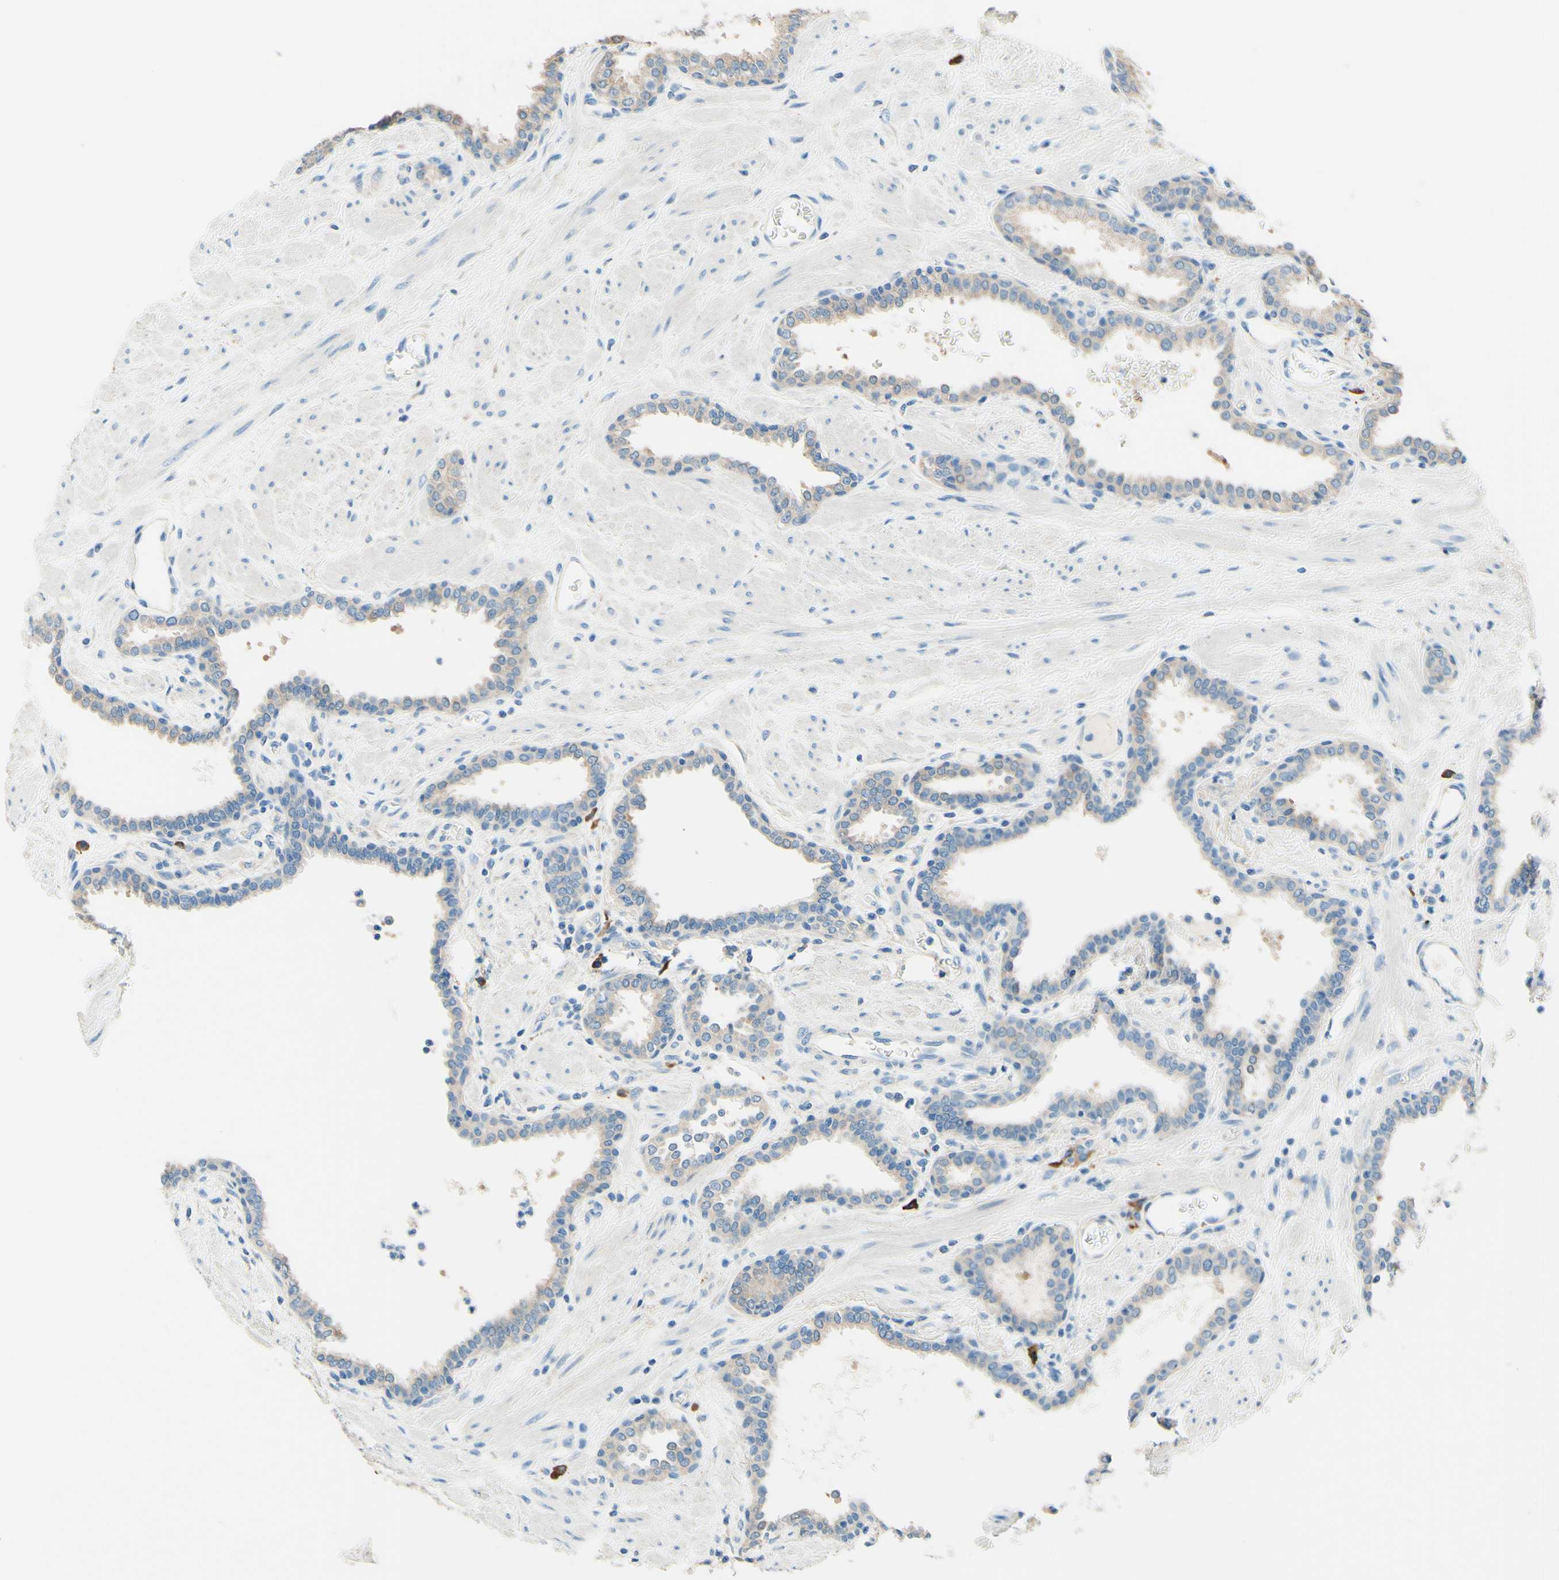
{"staining": {"intensity": "weak", "quantity": "25%-75%", "location": "cytoplasmic/membranous"}, "tissue": "prostate", "cell_type": "Glandular cells", "image_type": "normal", "snomed": [{"axis": "morphology", "description": "Normal tissue, NOS"}, {"axis": "topography", "description": "Prostate"}], "caption": "High-magnification brightfield microscopy of benign prostate stained with DAB (brown) and counterstained with hematoxylin (blue). glandular cells exhibit weak cytoplasmic/membranous expression is identified in approximately25%-75% of cells.", "gene": "PASD1", "patient": {"sex": "male", "age": 51}}